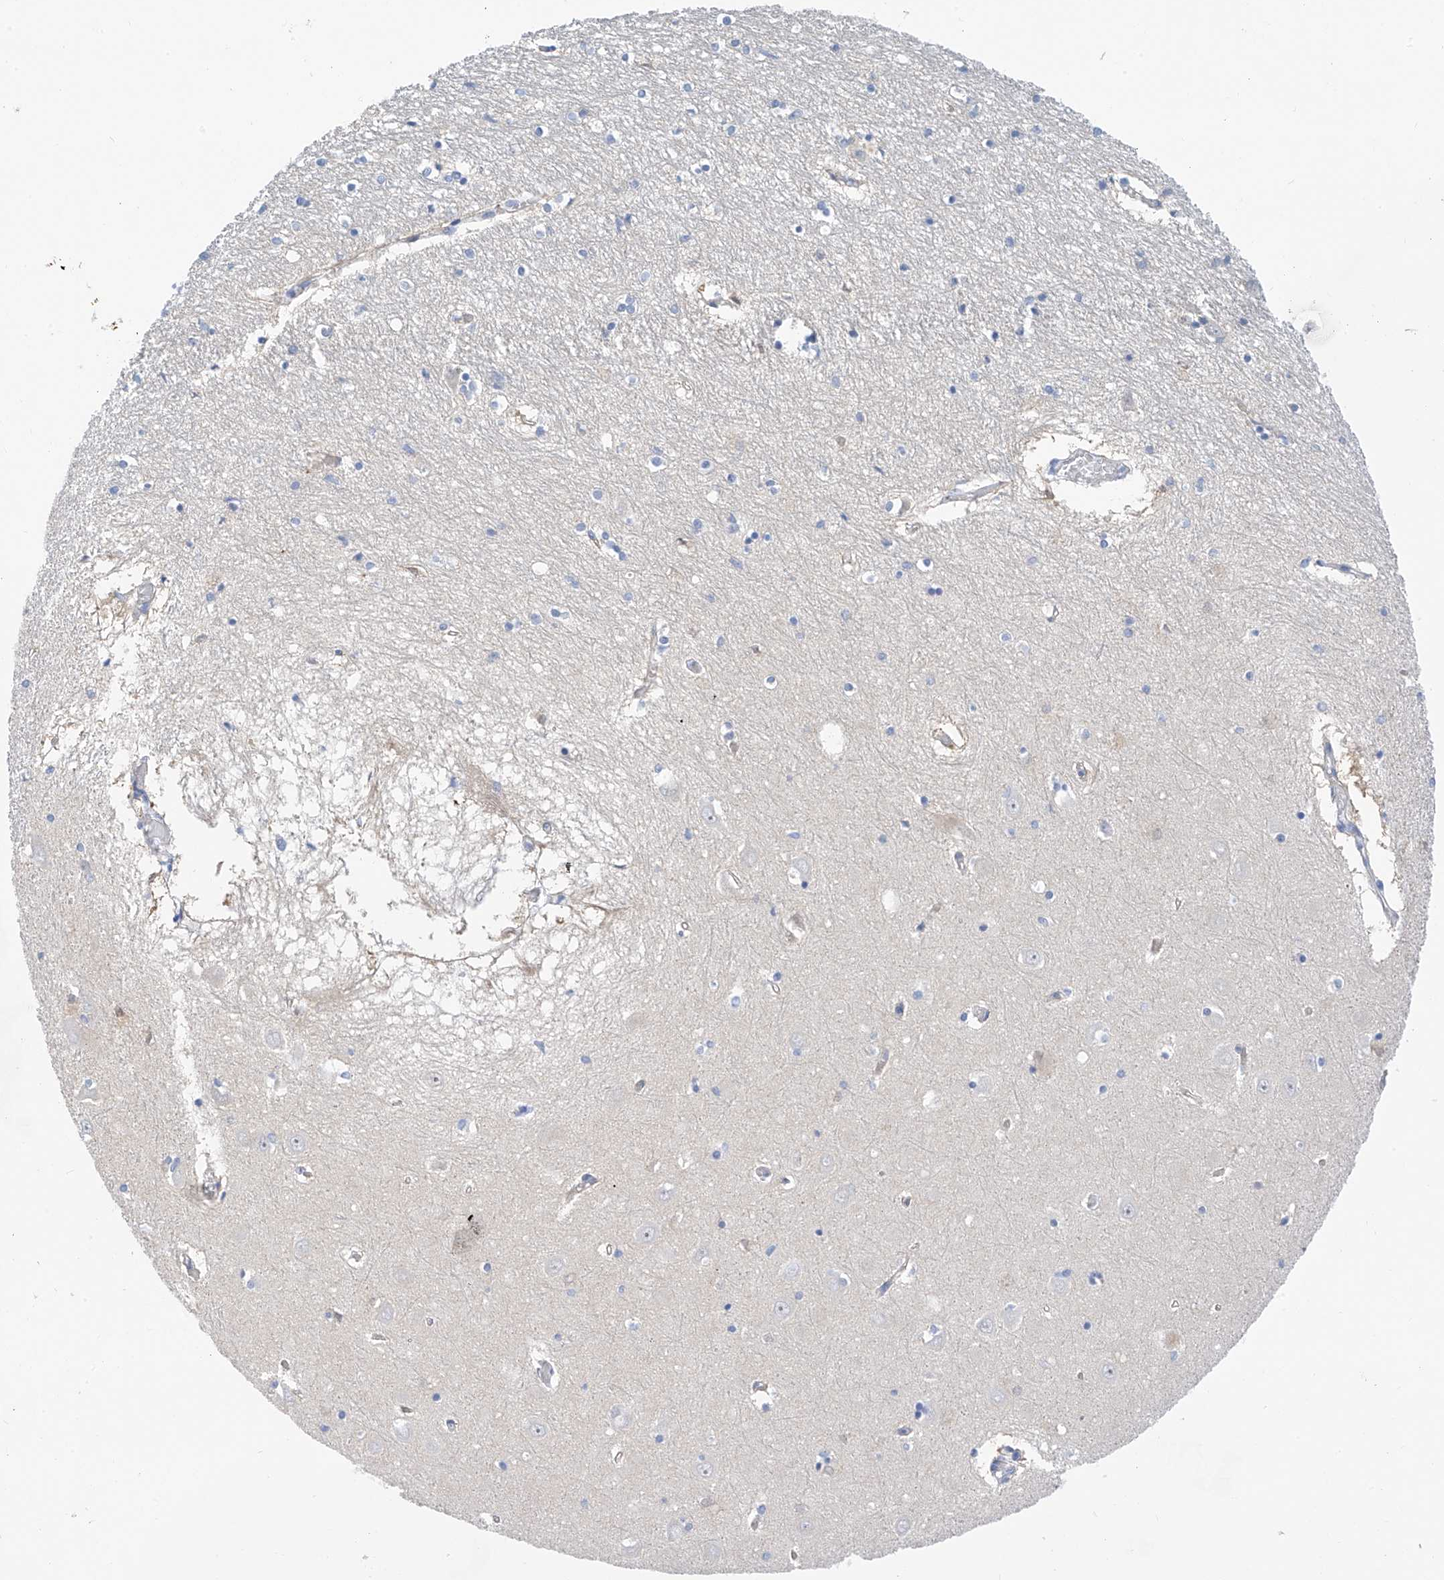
{"staining": {"intensity": "negative", "quantity": "none", "location": "none"}, "tissue": "hippocampus", "cell_type": "Glial cells", "image_type": "normal", "snomed": [{"axis": "morphology", "description": "Normal tissue, NOS"}, {"axis": "topography", "description": "Hippocampus"}], "caption": "The histopathology image reveals no significant positivity in glial cells of hippocampus.", "gene": "PIK3C2B", "patient": {"sex": "male", "age": 70}}